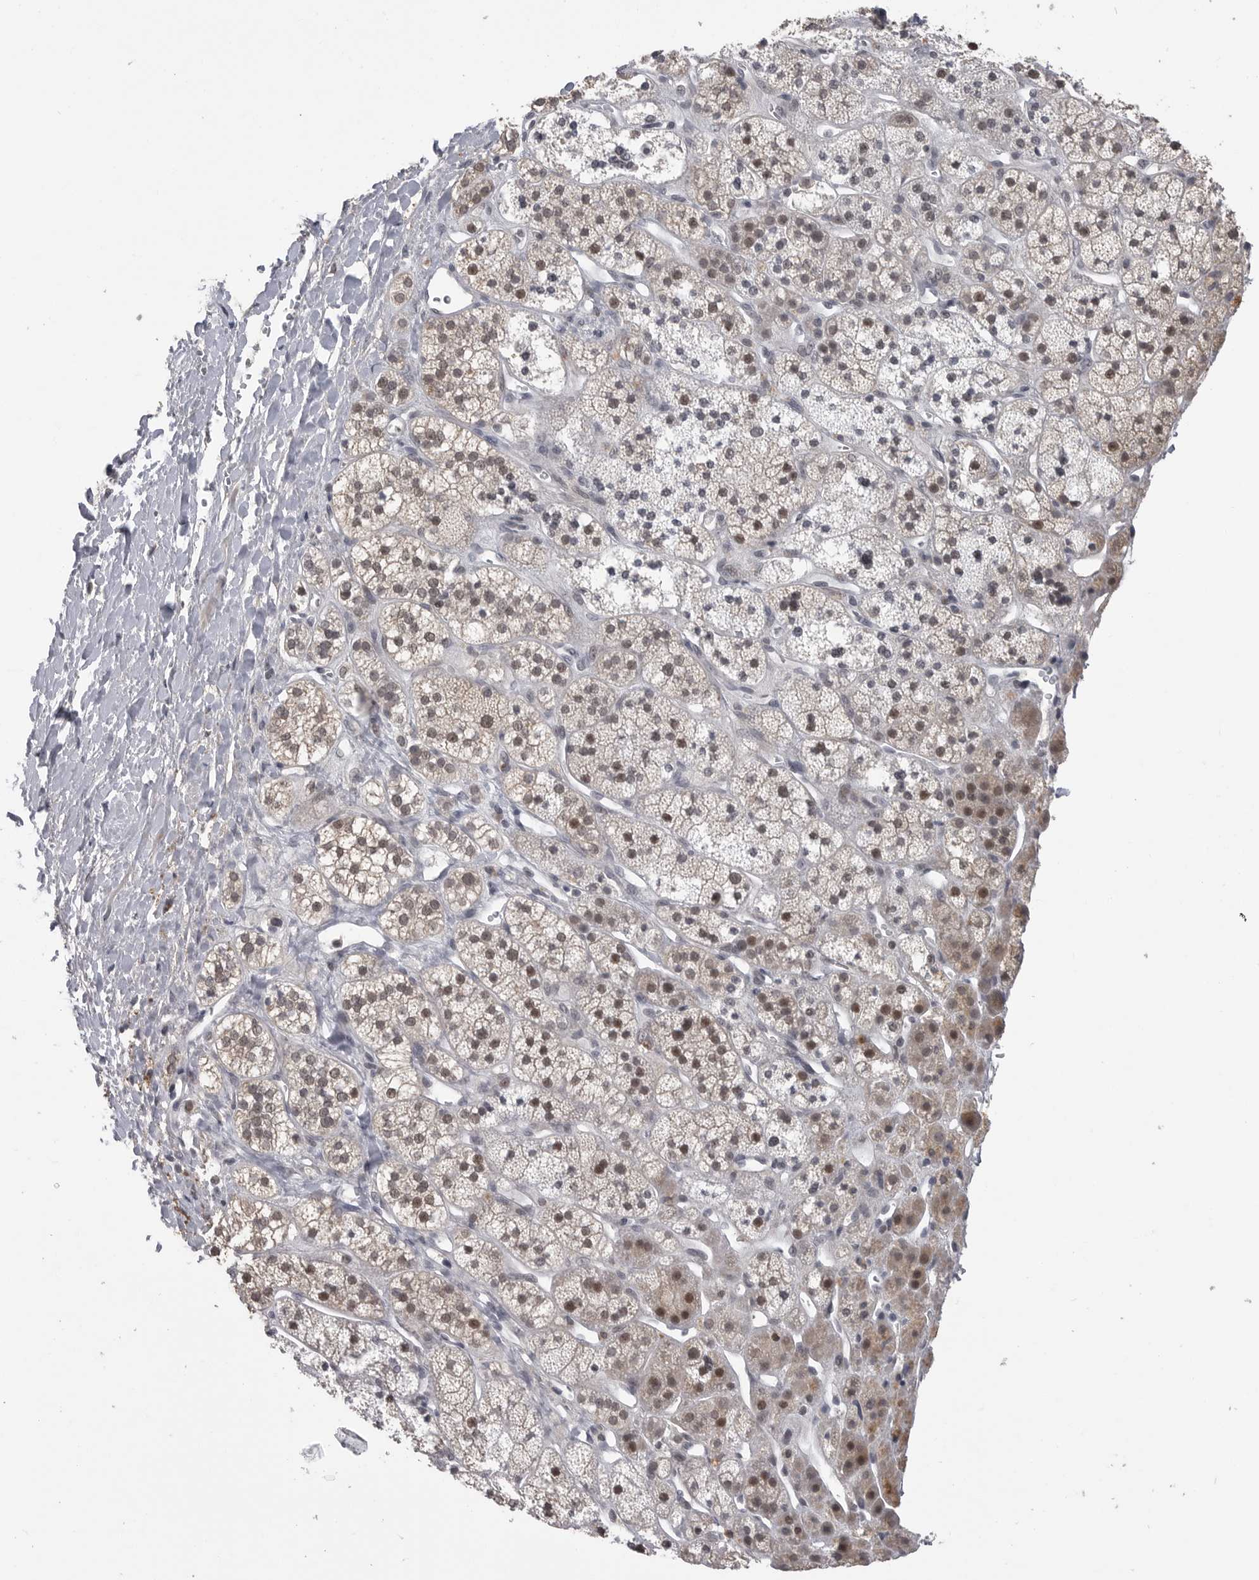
{"staining": {"intensity": "moderate", "quantity": "25%-75%", "location": "cytoplasmic/membranous,nuclear"}, "tissue": "adrenal gland", "cell_type": "Glandular cells", "image_type": "normal", "snomed": [{"axis": "morphology", "description": "Normal tissue, NOS"}, {"axis": "topography", "description": "Adrenal gland"}], "caption": "High-magnification brightfield microscopy of unremarkable adrenal gland stained with DAB (3,3'-diaminobenzidine) (brown) and counterstained with hematoxylin (blue). glandular cells exhibit moderate cytoplasmic/membranous,nuclear expression is appreciated in about25%-75% of cells.", "gene": "PLEKHF1", "patient": {"sex": "male", "age": 56}}